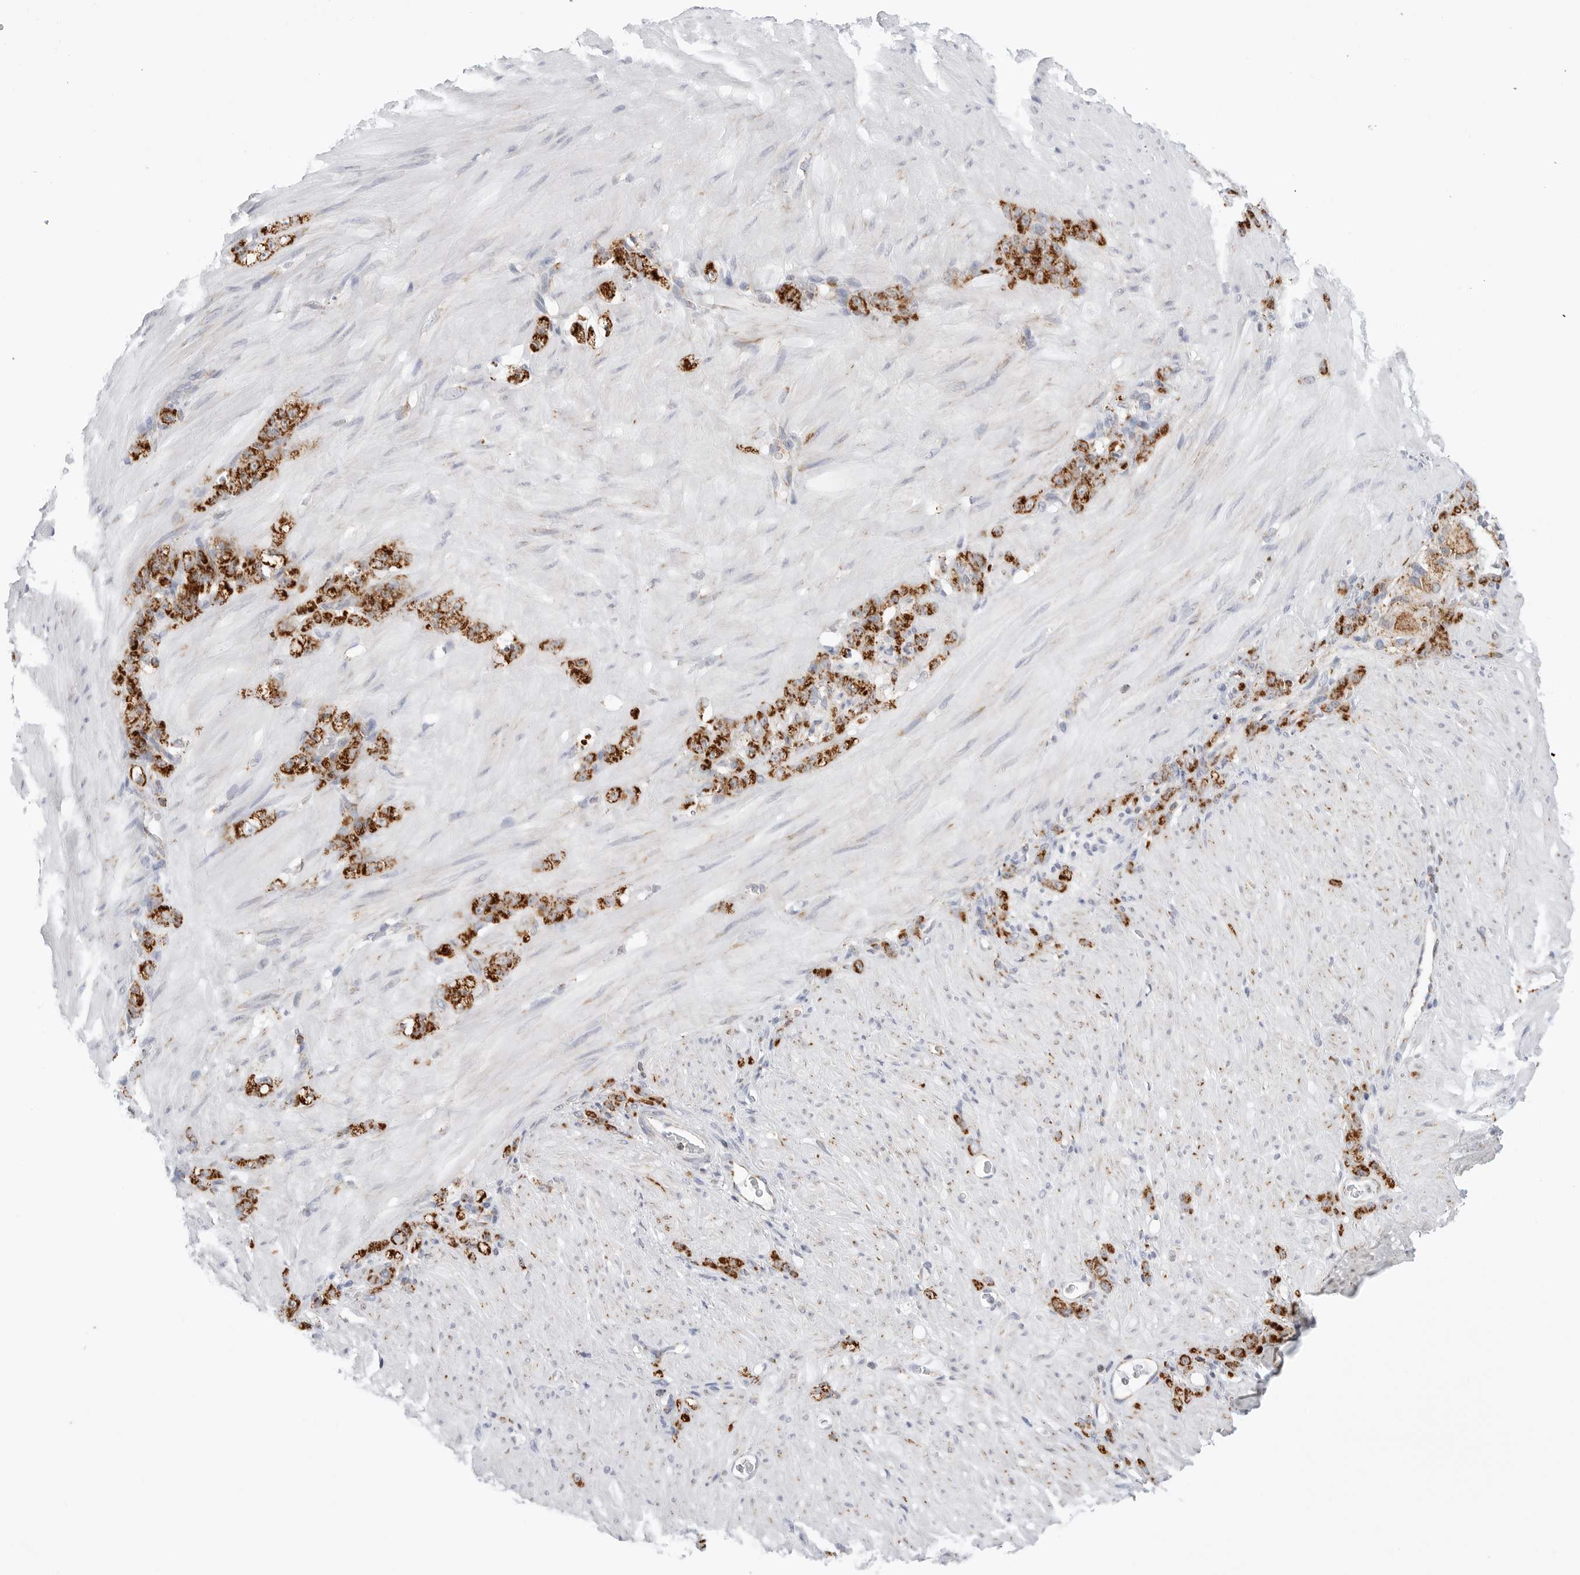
{"staining": {"intensity": "strong", "quantity": ">75%", "location": "cytoplasmic/membranous"}, "tissue": "stomach cancer", "cell_type": "Tumor cells", "image_type": "cancer", "snomed": [{"axis": "morphology", "description": "Normal tissue, NOS"}, {"axis": "morphology", "description": "Adenocarcinoma, NOS"}, {"axis": "topography", "description": "Stomach"}], "caption": "IHC staining of stomach adenocarcinoma, which reveals high levels of strong cytoplasmic/membranous positivity in approximately >75% of tumor cells indicating strong cytoplasmic/membranous protein expression. The staining was performed using DAB (3,3'-diaminobenzidine) (brown) for protein detection and nuclei were counterstained in hematoxylin (blue).", "gene": "ATP5IF1", "patient": {"sex": "male", "age": 82}}